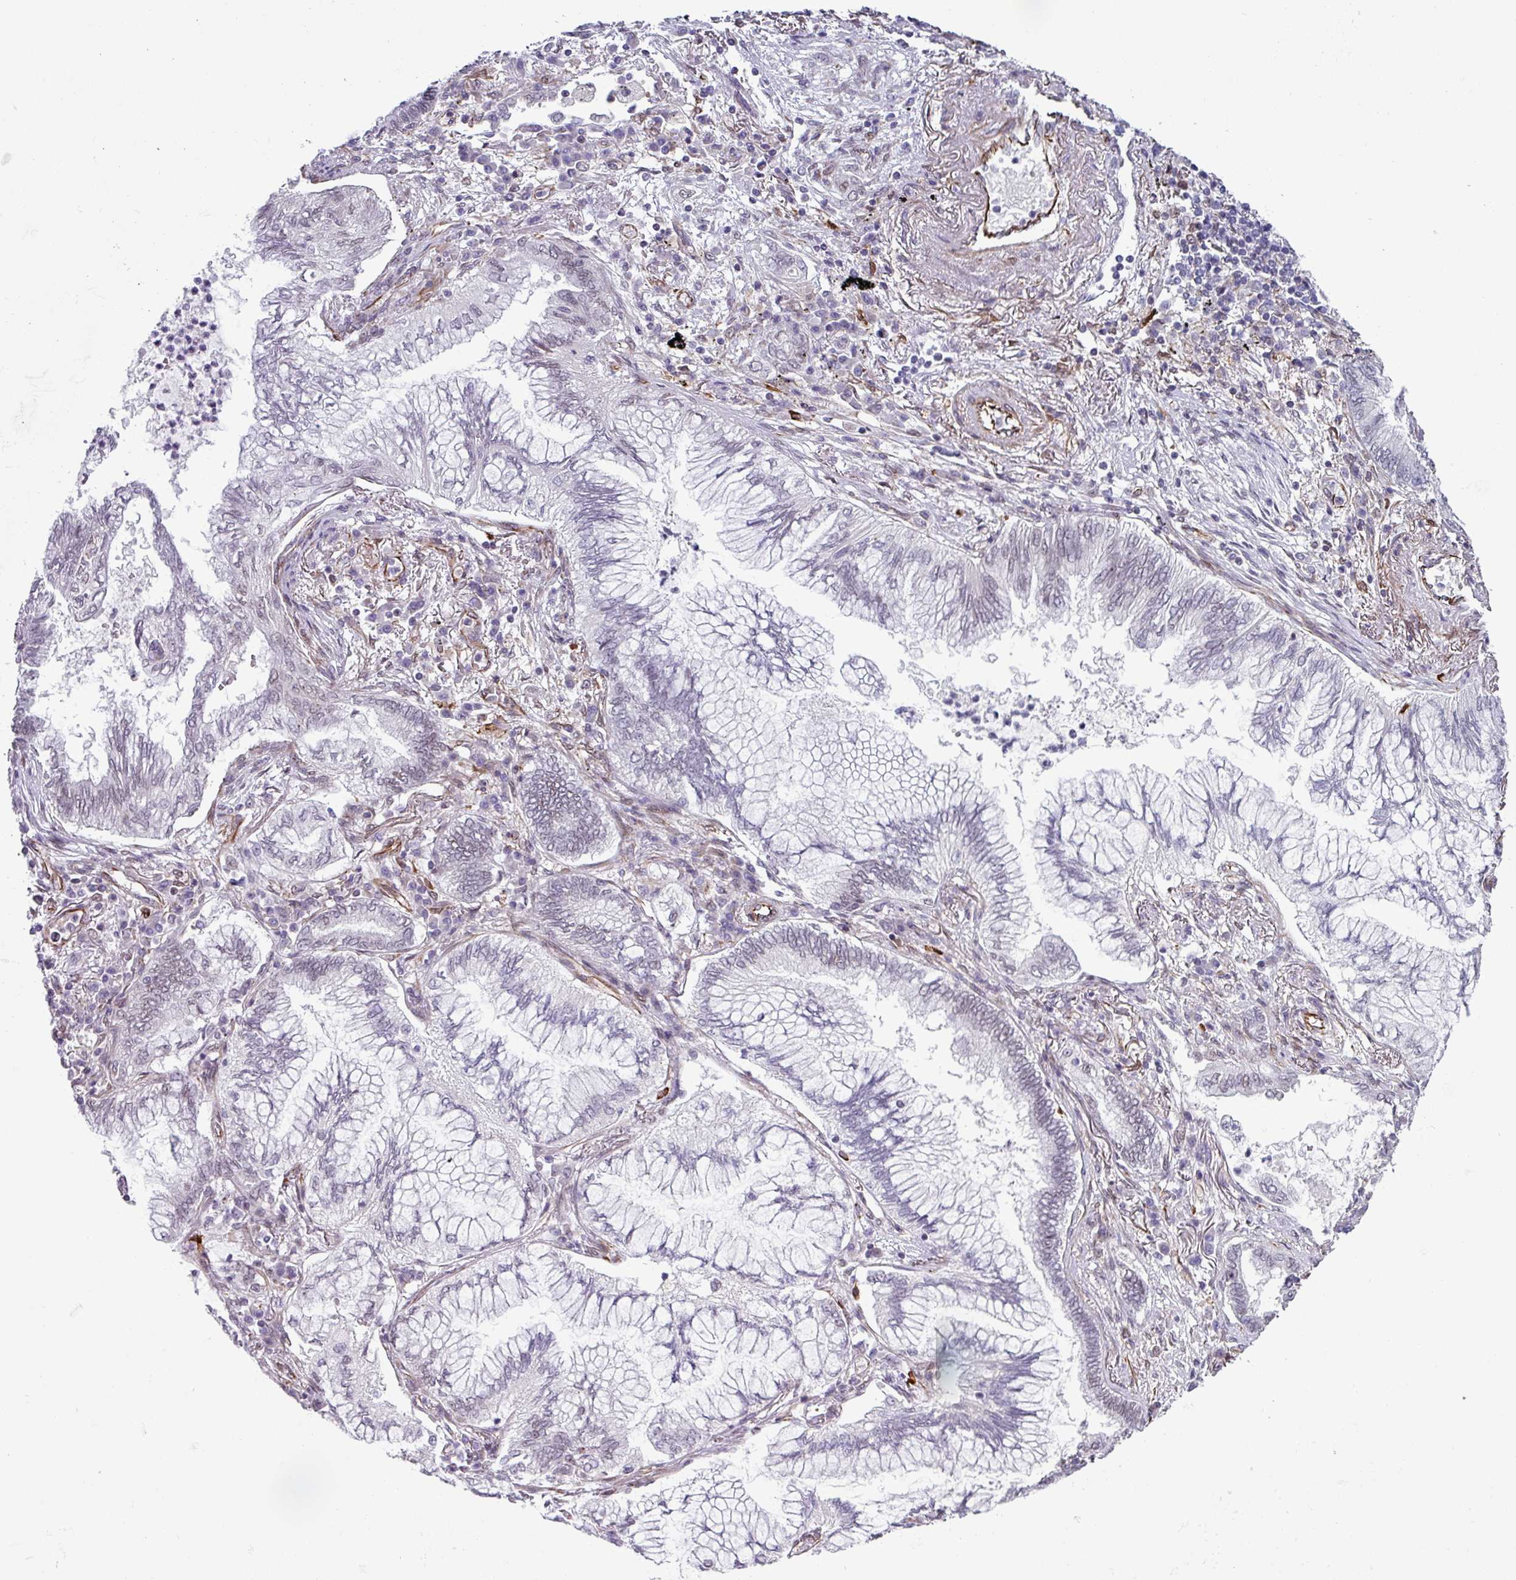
{"staining": {"intensity": "negative", "quantity": "none", "location": "none"}, "tissue": "lung cancer", "cell_type": "Tumor cells", "image_type": "cancer", "snomed": [{"axis": "morphology", "description": "Adenocarcinoma, NOS"}, {"axis": "topography", "description": "Lung"}], "caption": "The immunohistochemistry (IHC) photomicrograph has no significant positivity in tumor cells of lung cancer tissue.", "gene": "CHD3", "patient": {"sex": "female", "age": 70}}